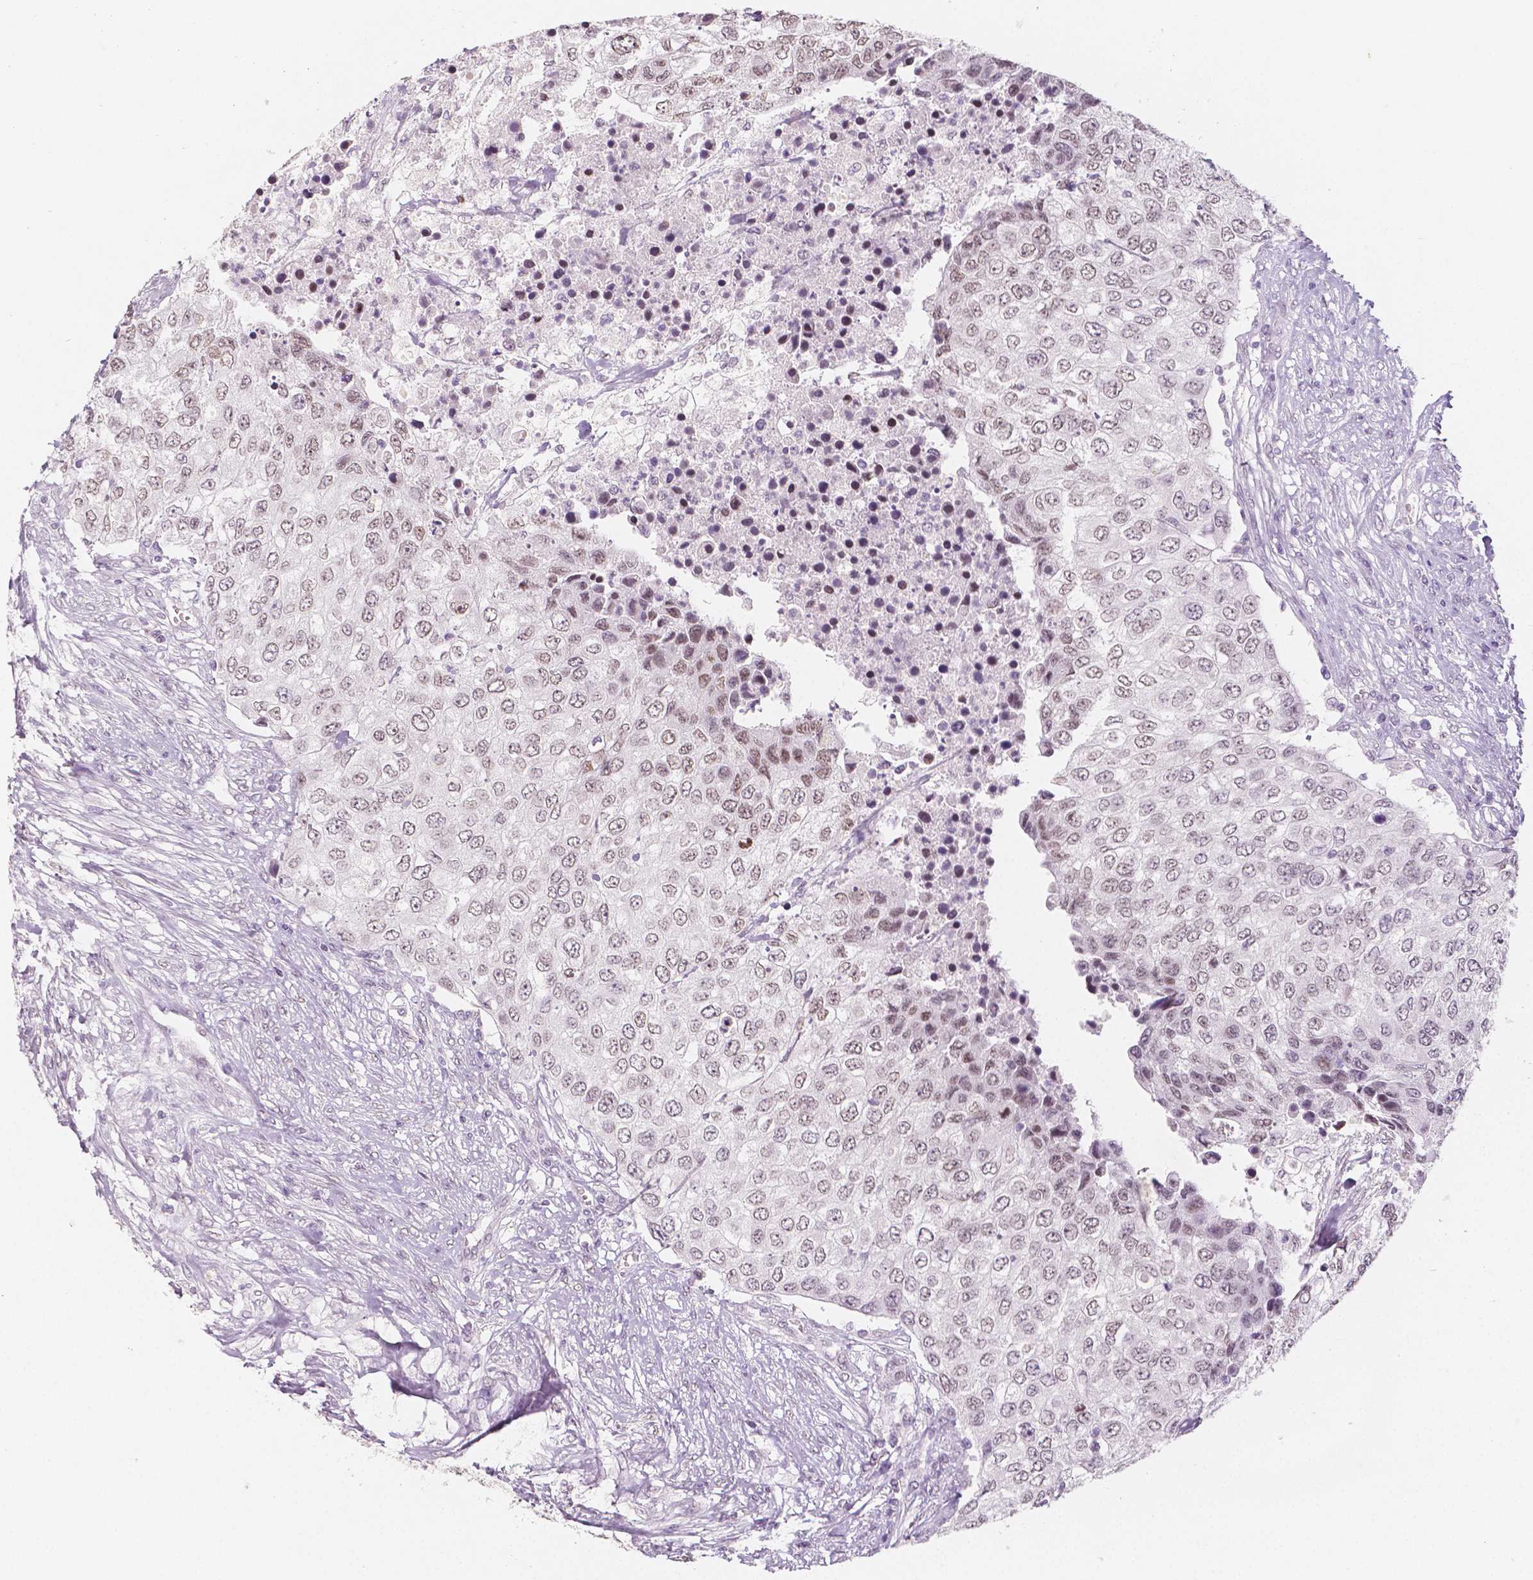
{"staining": {"intensity": "weak", "quantity": ">75%", "location": "nuclear"}, "tissue": "urothelial cancer", "cell_type": "Tumor cells", "image_type": "cancer", "snomed": [{"axis": "morphology", "description": "Urothelial carcinoma, High grade"}, {"axis": "topography", "description": "Urinary bladder"}], "caption": "Urothelial cancer stained with immunohistochemistry demonstrates weak nuclear staining in about >75% of tumor cells.", "gene": "KDM5B", "patient": {"sex": "female", "age": 78}}